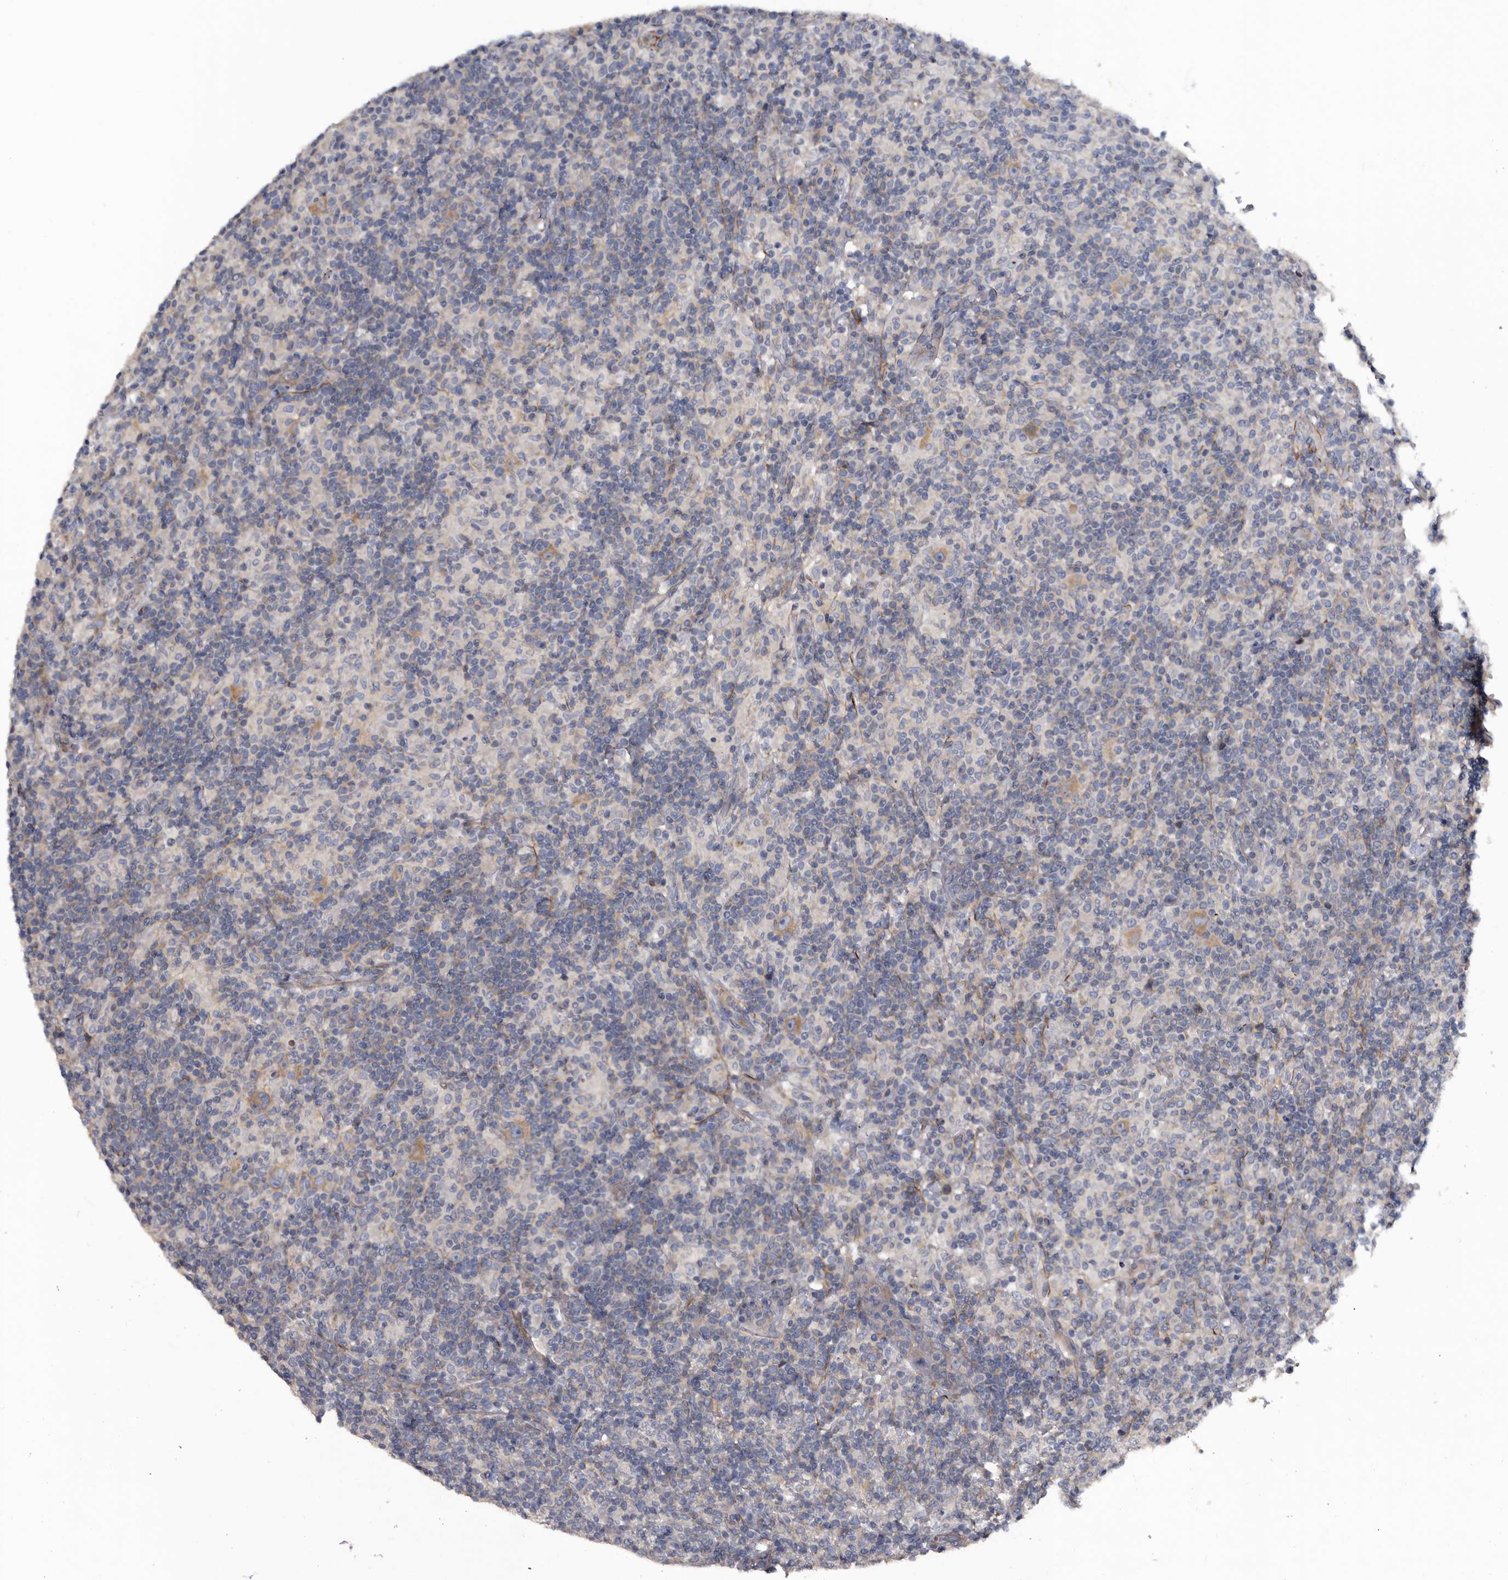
{"staining": {"intensity": "weak", "quantity": "25%-75%", "location": "cytoplasmic/membranous"}, "tissue": "lymphoma", "cell_type": "Tumor cells", "image_type": "cancer", "snomed": [{"axis": "morphology", "description": "Hodgkin's disease, NOS"}, {"axis": "topography", "description": "Lymph node"}], "caption": "The image exhibits staining of lymphoma, revealing weak cytoplasmic/membranous protein positivity (brown color) within tumor cells.", "gene": "IARS1", "patient": {"sex": "male", "age": 70}}